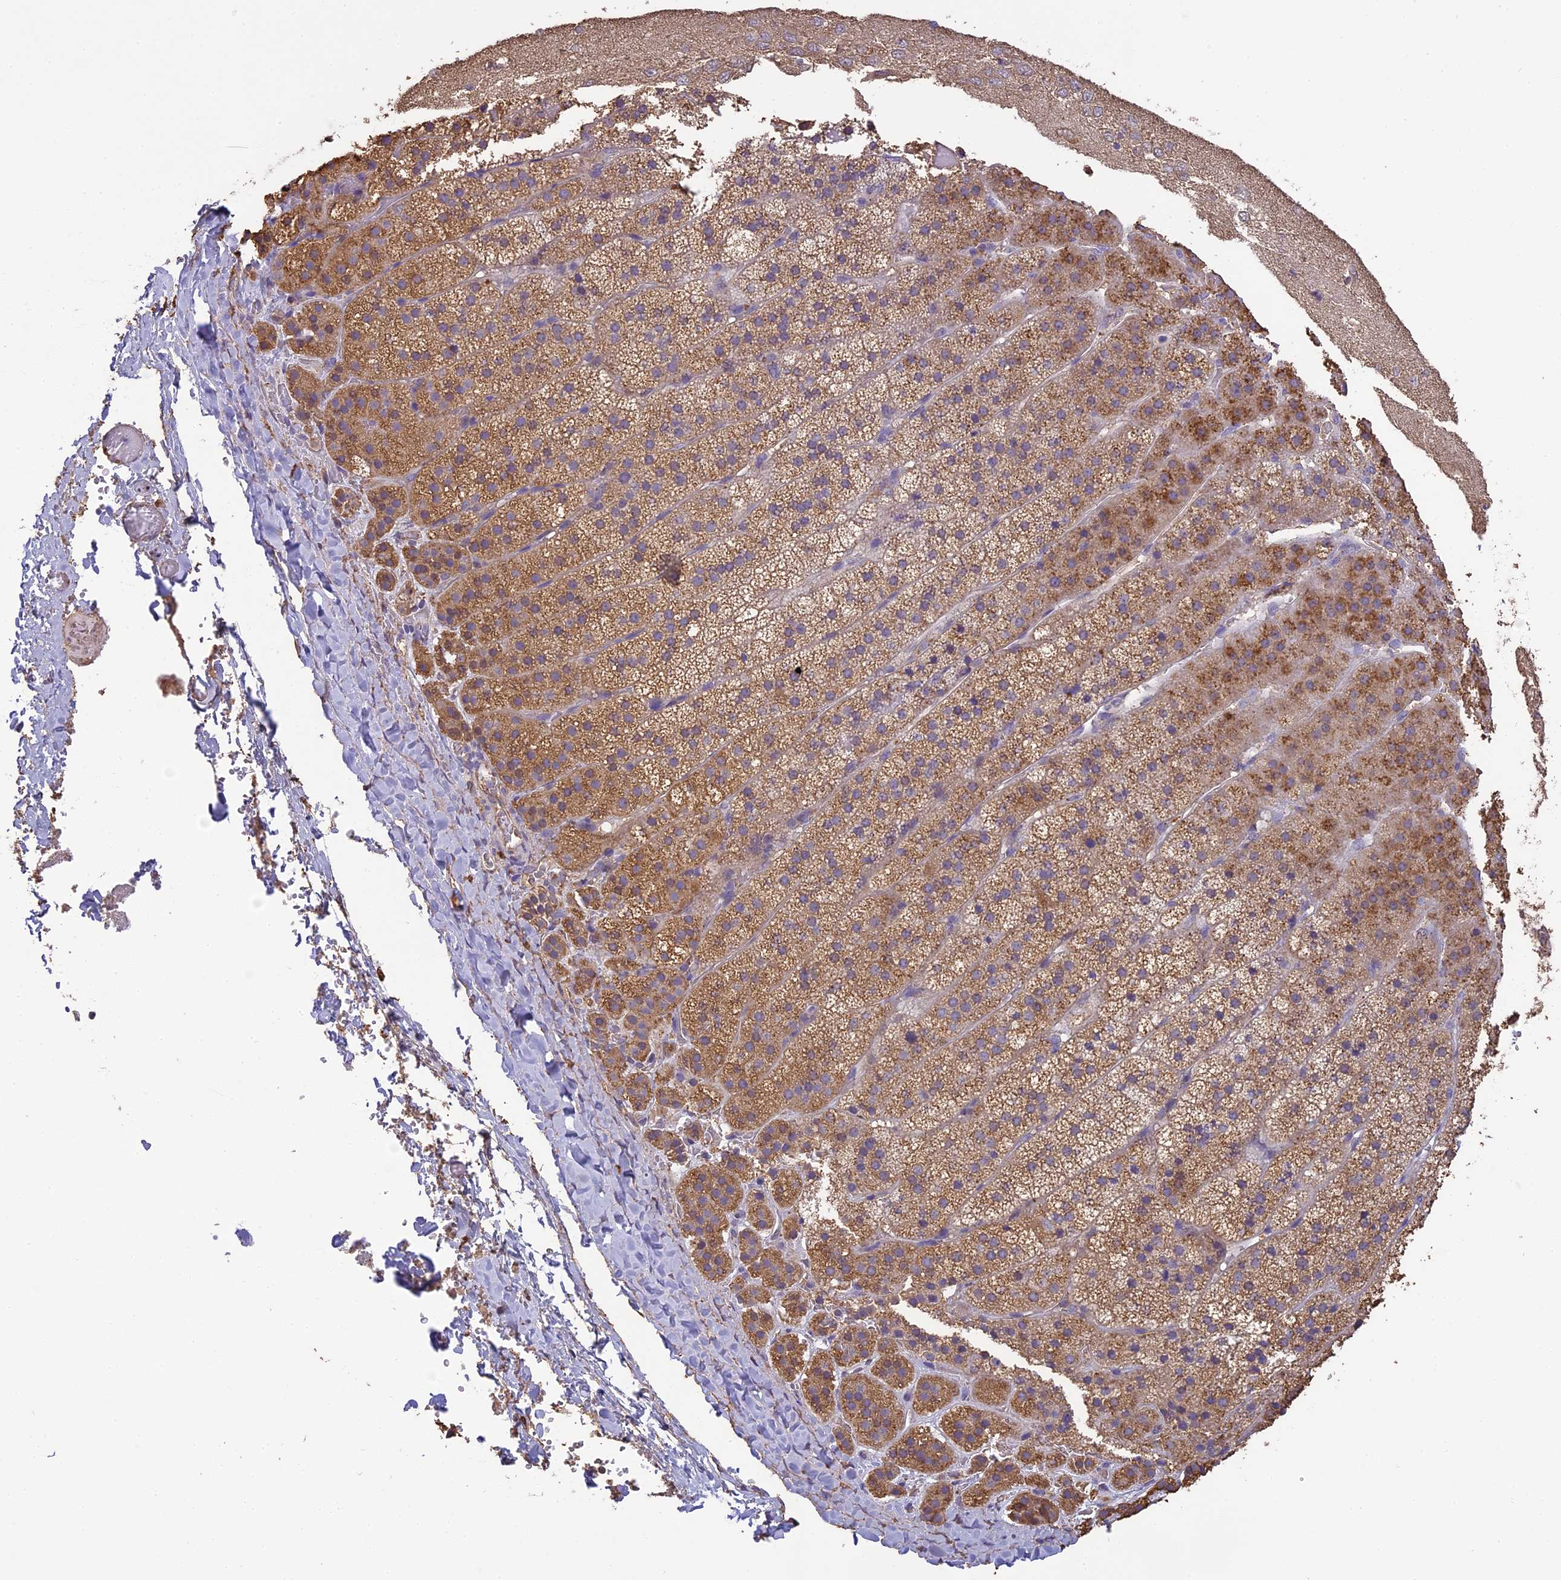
{"staining": {"intensity": "moderate", "quantity": ">75%", "location": "cytoplasmic/membranous"}, "tissue": "adrenal gland", "cell_type": "Glandular cells", "image_type": "normal", "snomed": [{"axis": "morphology", "description": "Normal tissue, NOS"}, {"axis": "topography", "description": "Adrenal gland"}], "caption": "Unremarkable adrenal gland exhibits moderate cytoplasmic/membranous staining in about >75% of glandular cells, visualized by immunohistochemistry.", "gene": "ARHGAP19", "patient": {"sex": "female", "age": 44}}